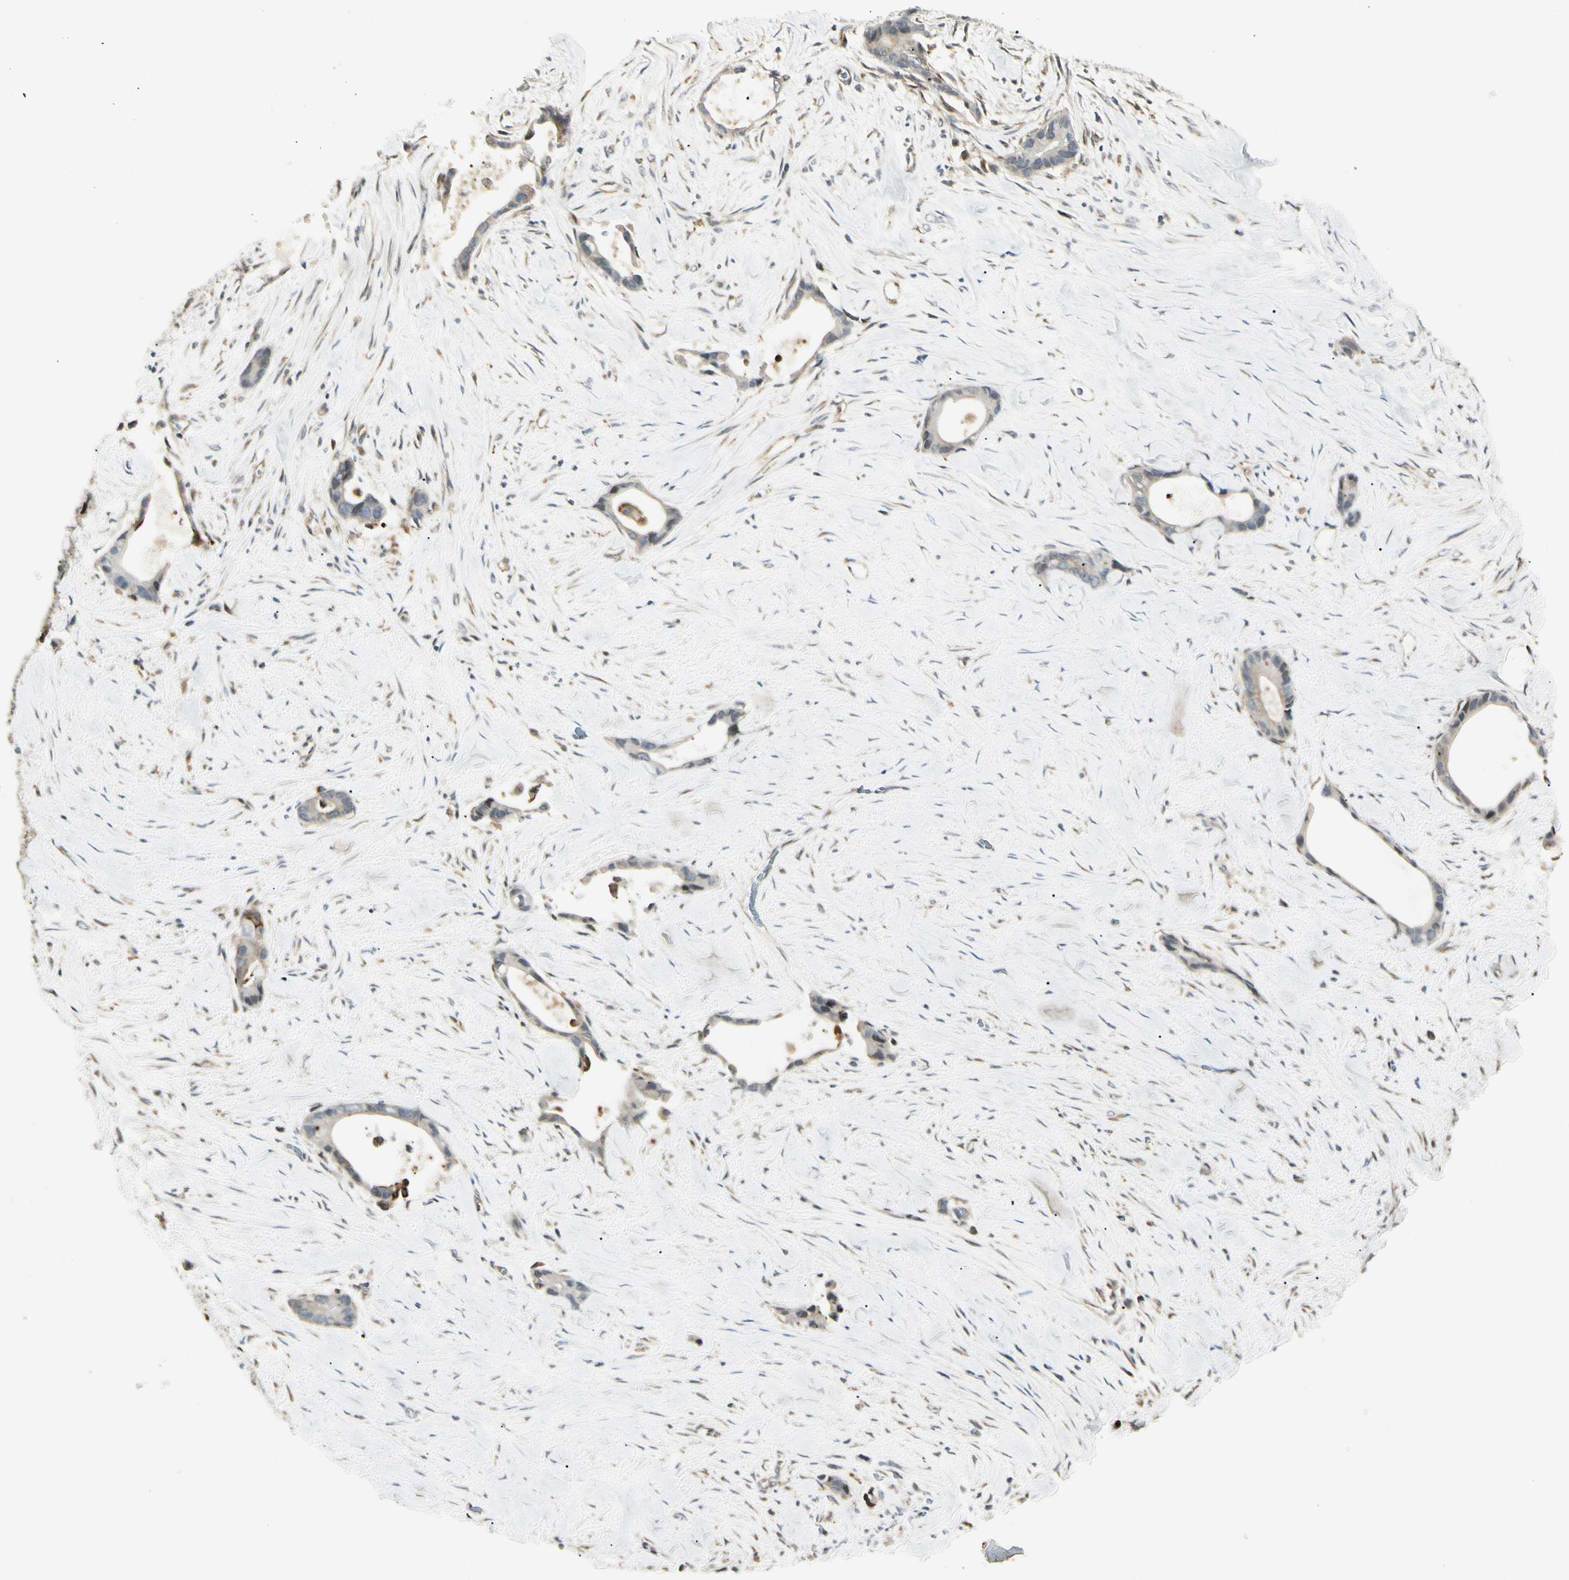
{"staining": {"intensity": "strong", "quantity": "<25%", "location": "nuclear"}, "tissue": "liver cancer", "cell_type": "Tumor cells", "image_type": "cancer", "snomed": [{"axis": "morphology", "description": "Cholangiocarcinoma"}, {"axis": "topography", "description": "Liver"}], "caption": "Liver cholangiocarcinoma was stained to show a protein in brown. There is medium levels of strong nuclear staining in about <25% of tumor cells.", "gene": "FNDC3B", "patient": {"sex": "female", "age": 55}}